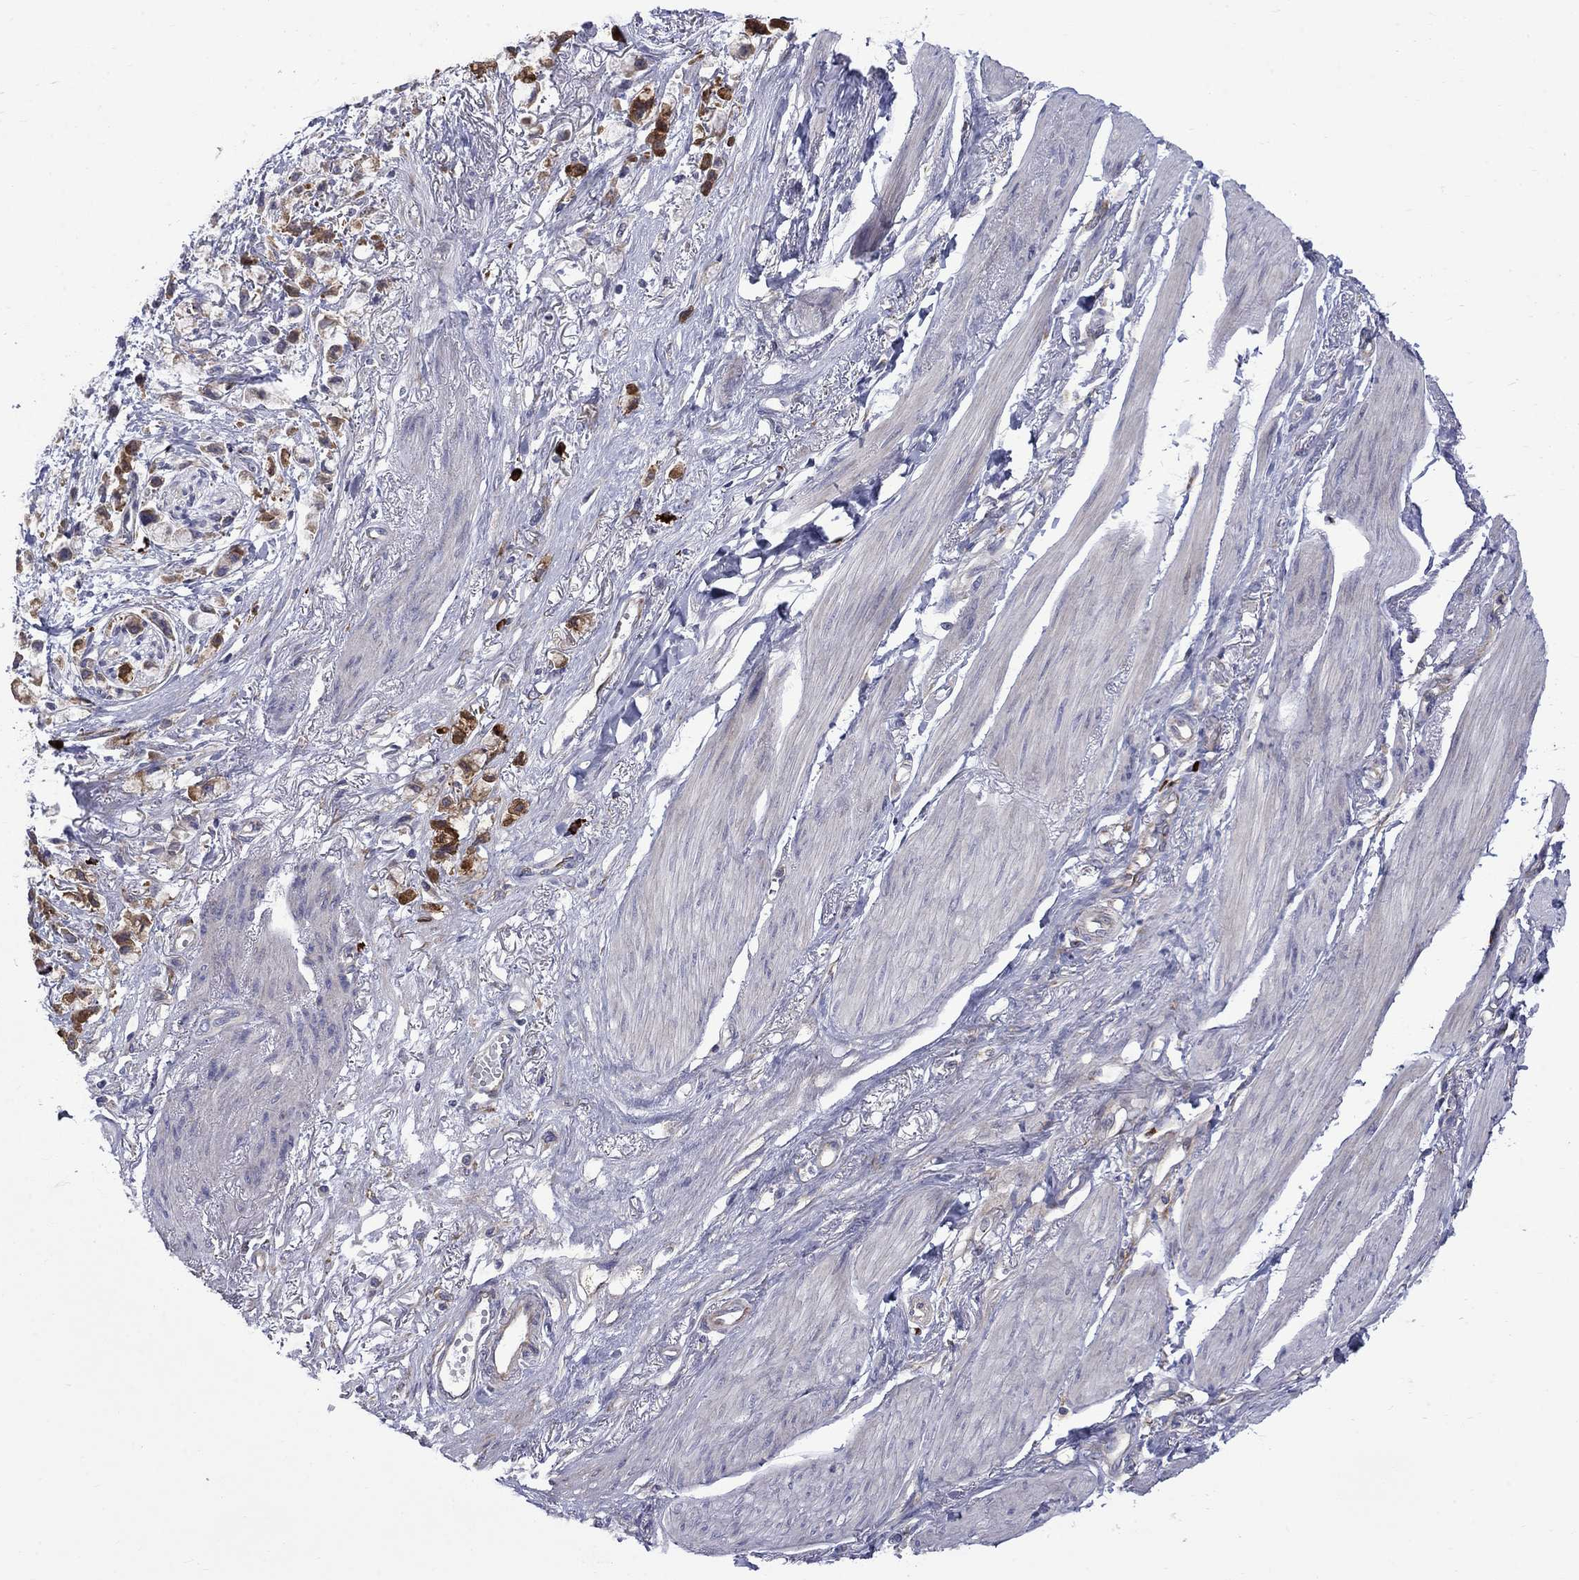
{"staining": {"intensity": "strong", "quantity": "25%-75%", "location": "cytoplasmic/membranous"}, "tissue": "stomach cancer", "cell_type": "Tumor cells", "image_type": "cancer", "snomed": [{"axis": "morphology", "description": "Adenocarcinoma, NOS"}, {"axis": "topography", "description": "Stomach"}], "caption": "Brown immunohistochemical staining in stomach cancer shows strong cytoplasmic/membranous expression in approximately 25%-75% of tumor cells. (DAB (3,3'-diaminobenzidine) IHC, brown staining for protein, blue staining for nuclei).", "gene": "ASNS", "patient": {"sex": "female", "age": 81}}